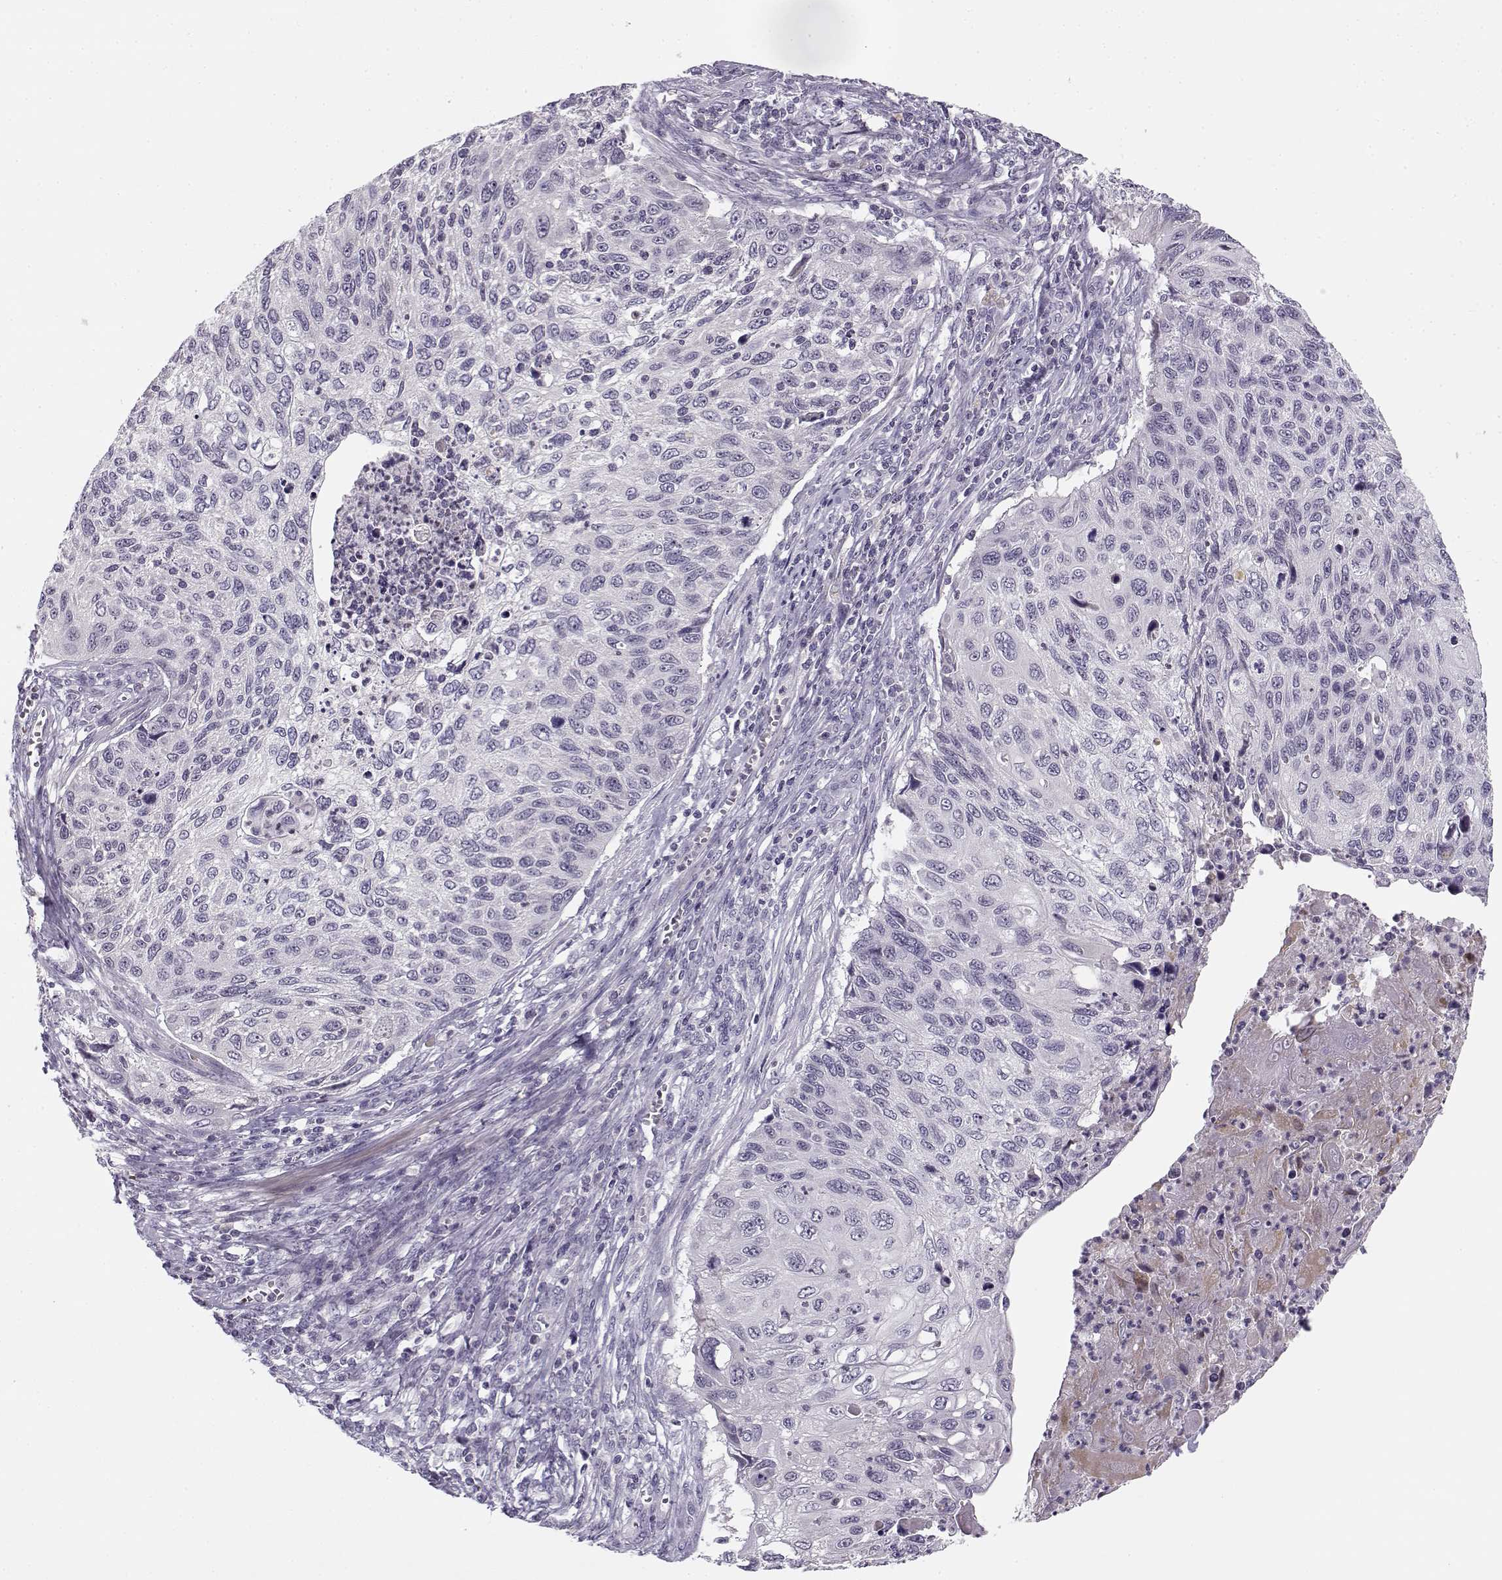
{"staining": {"intensity": "negative", "quantity": "none", "location": "none"}, "tissue": "cervical cancer", "cell_type": "Tumor cells", "image_type": "cancer", "snomed": [{"axis": "morphology", "description": "Squamous cell carcinoma, NOS"}, {"axis": "topography", "description": "Cervix"}], "caption": "This is an immunohistochemistry image of squamous cell carcinoma (cervical). There is no expression in tumor cells.", "gene": "DDX25", "patient": {"sex": "female", "age": 70}}